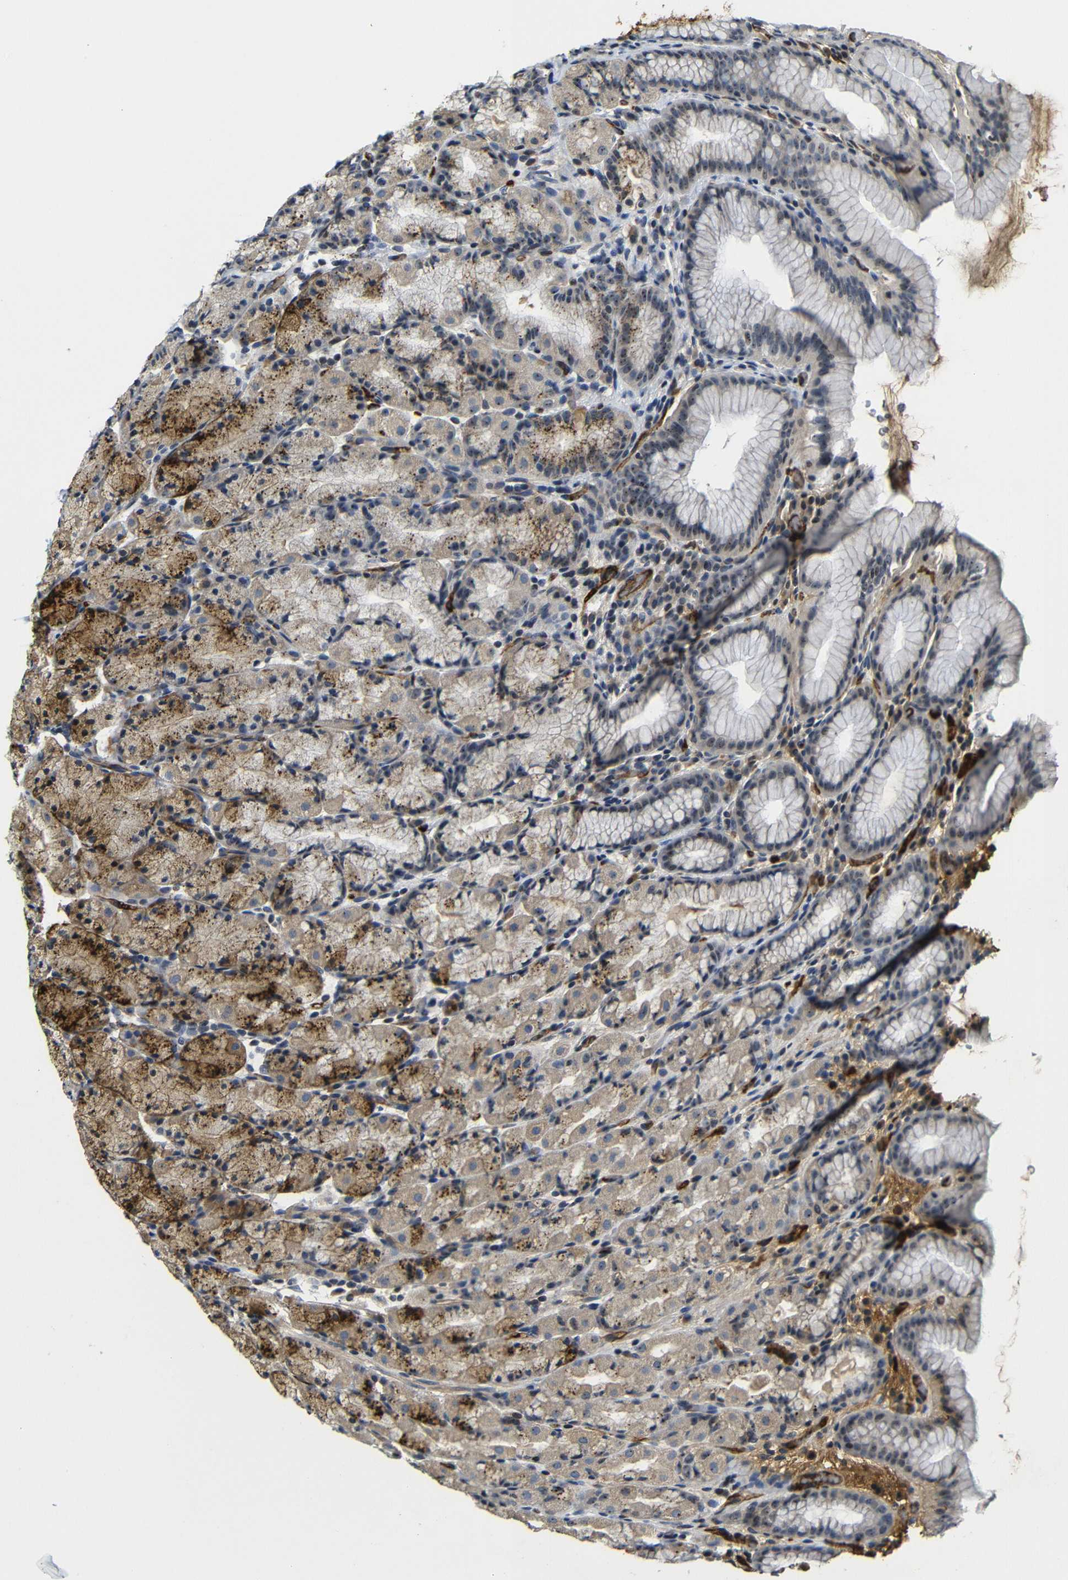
{"staining": {"intensity": "moderate", "quantity": "25%-75%", "location": "nuclear"}, "tissue": "stomach", "cell_type": "Glandular cells", "image_type": "normal", "snomed": [{"axis": "morphology", "description": "Normal tissue, NOS"}, {"axis": "topography", "description": "Stomach, upper"}], "caption": "Glandular cells demonstrate medium levels of moderate nuclear expression in about 25%-75% of cells in normal stomach.", "gene": "MYC", "patient": {"sex": "male", "age": 68}}